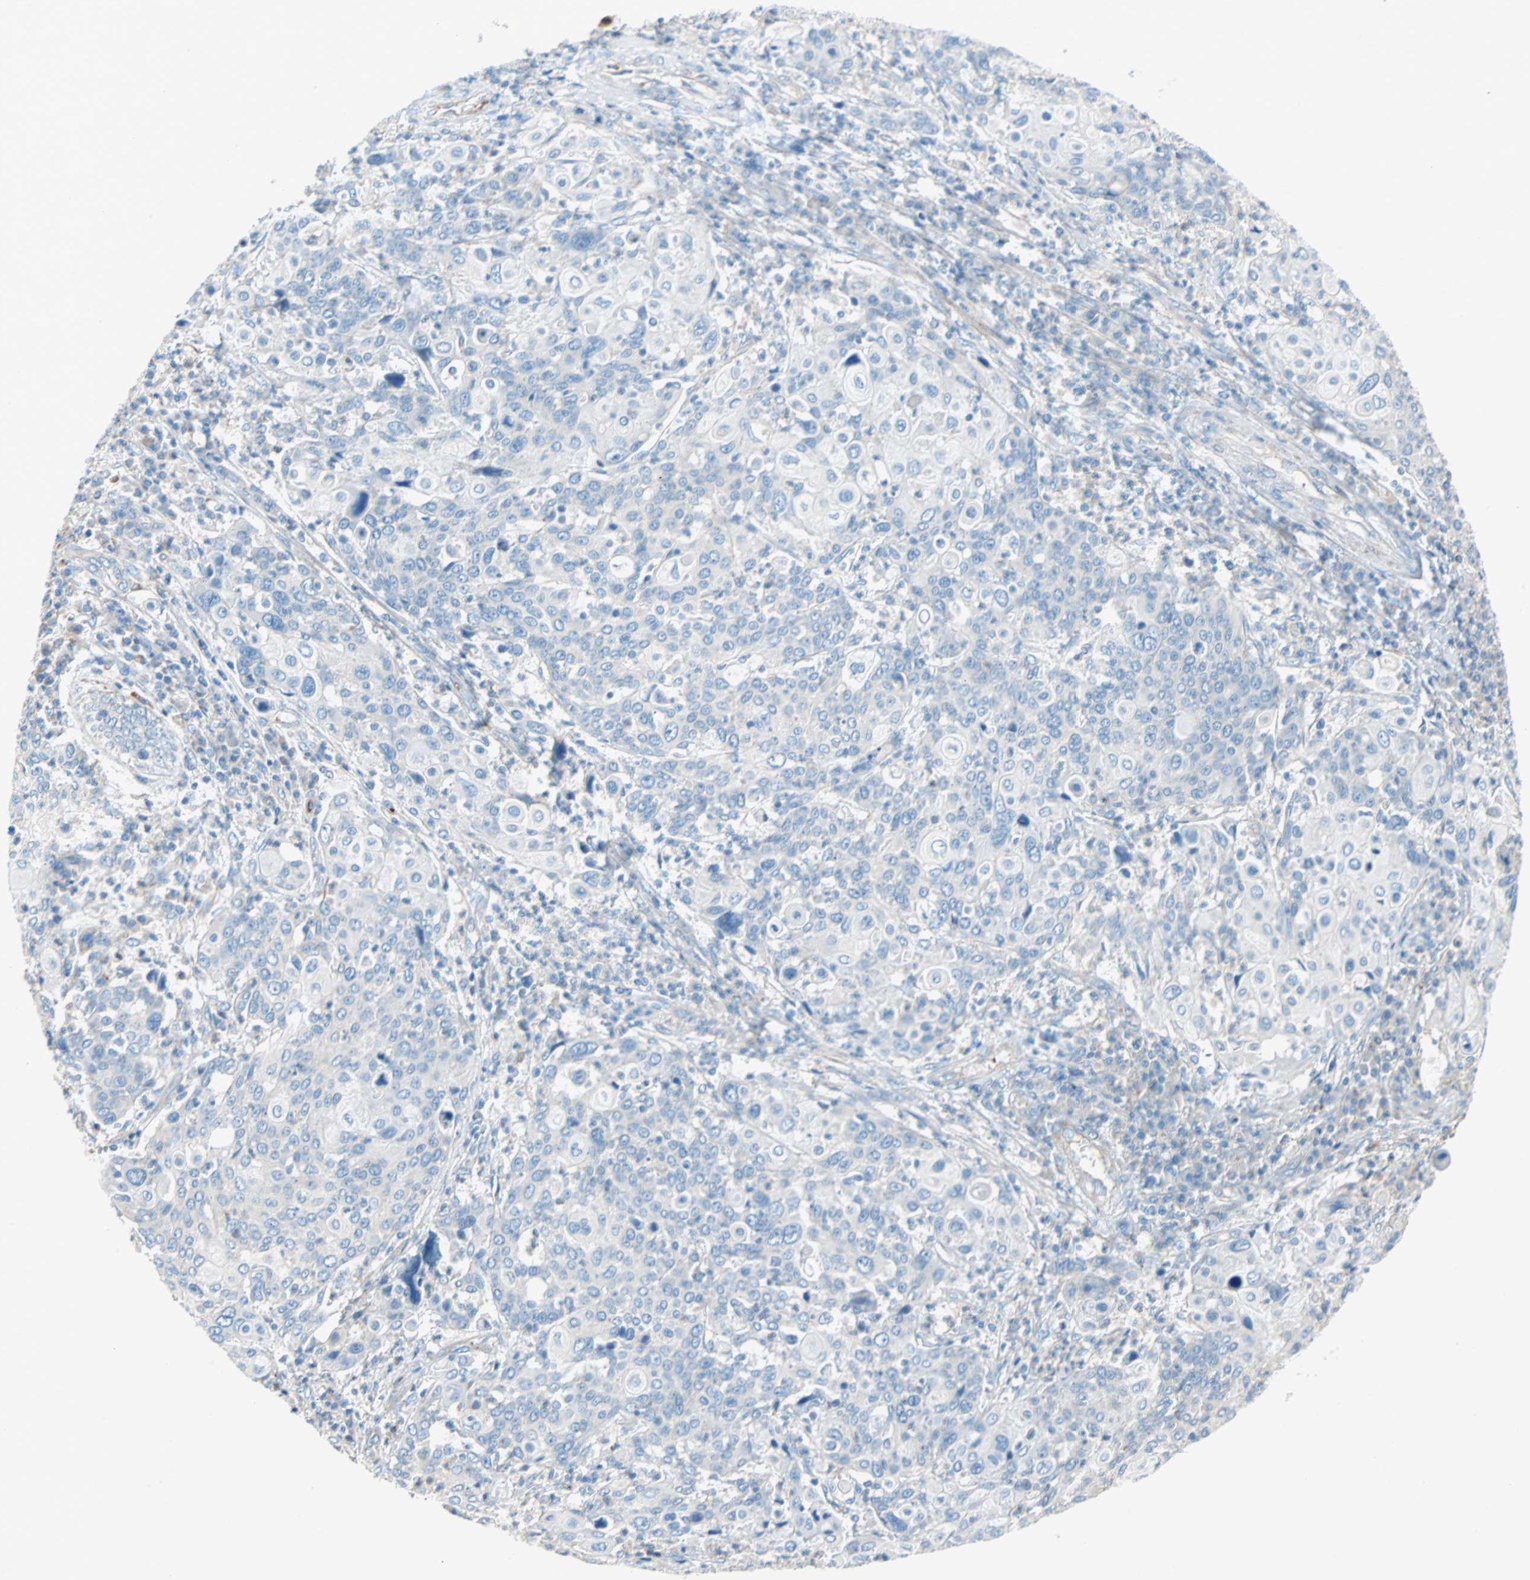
{"staining": {"intensity": "weak", "quantity": ">75%", "location": "cytoplasmic/membranous"}, "tissue": "cervical cancer", "cell_type": "Tumor cells", "image_type": "cancer", "snomed": [{"axis": "morphology", "description": "Squamous cell carcinoma, NOS"}, {"axis": "topography", "description": "Cervix"}], "caption": "A micrograph showing weak cytoplasmic/membranous expression in approximately >75% of tumor cells in squamous cell carcinoma (cervical), as visualized by brown immunohistochemical staining.", "gene": "LY6G6F", "patient": {"sex": "female", "age": 40}}